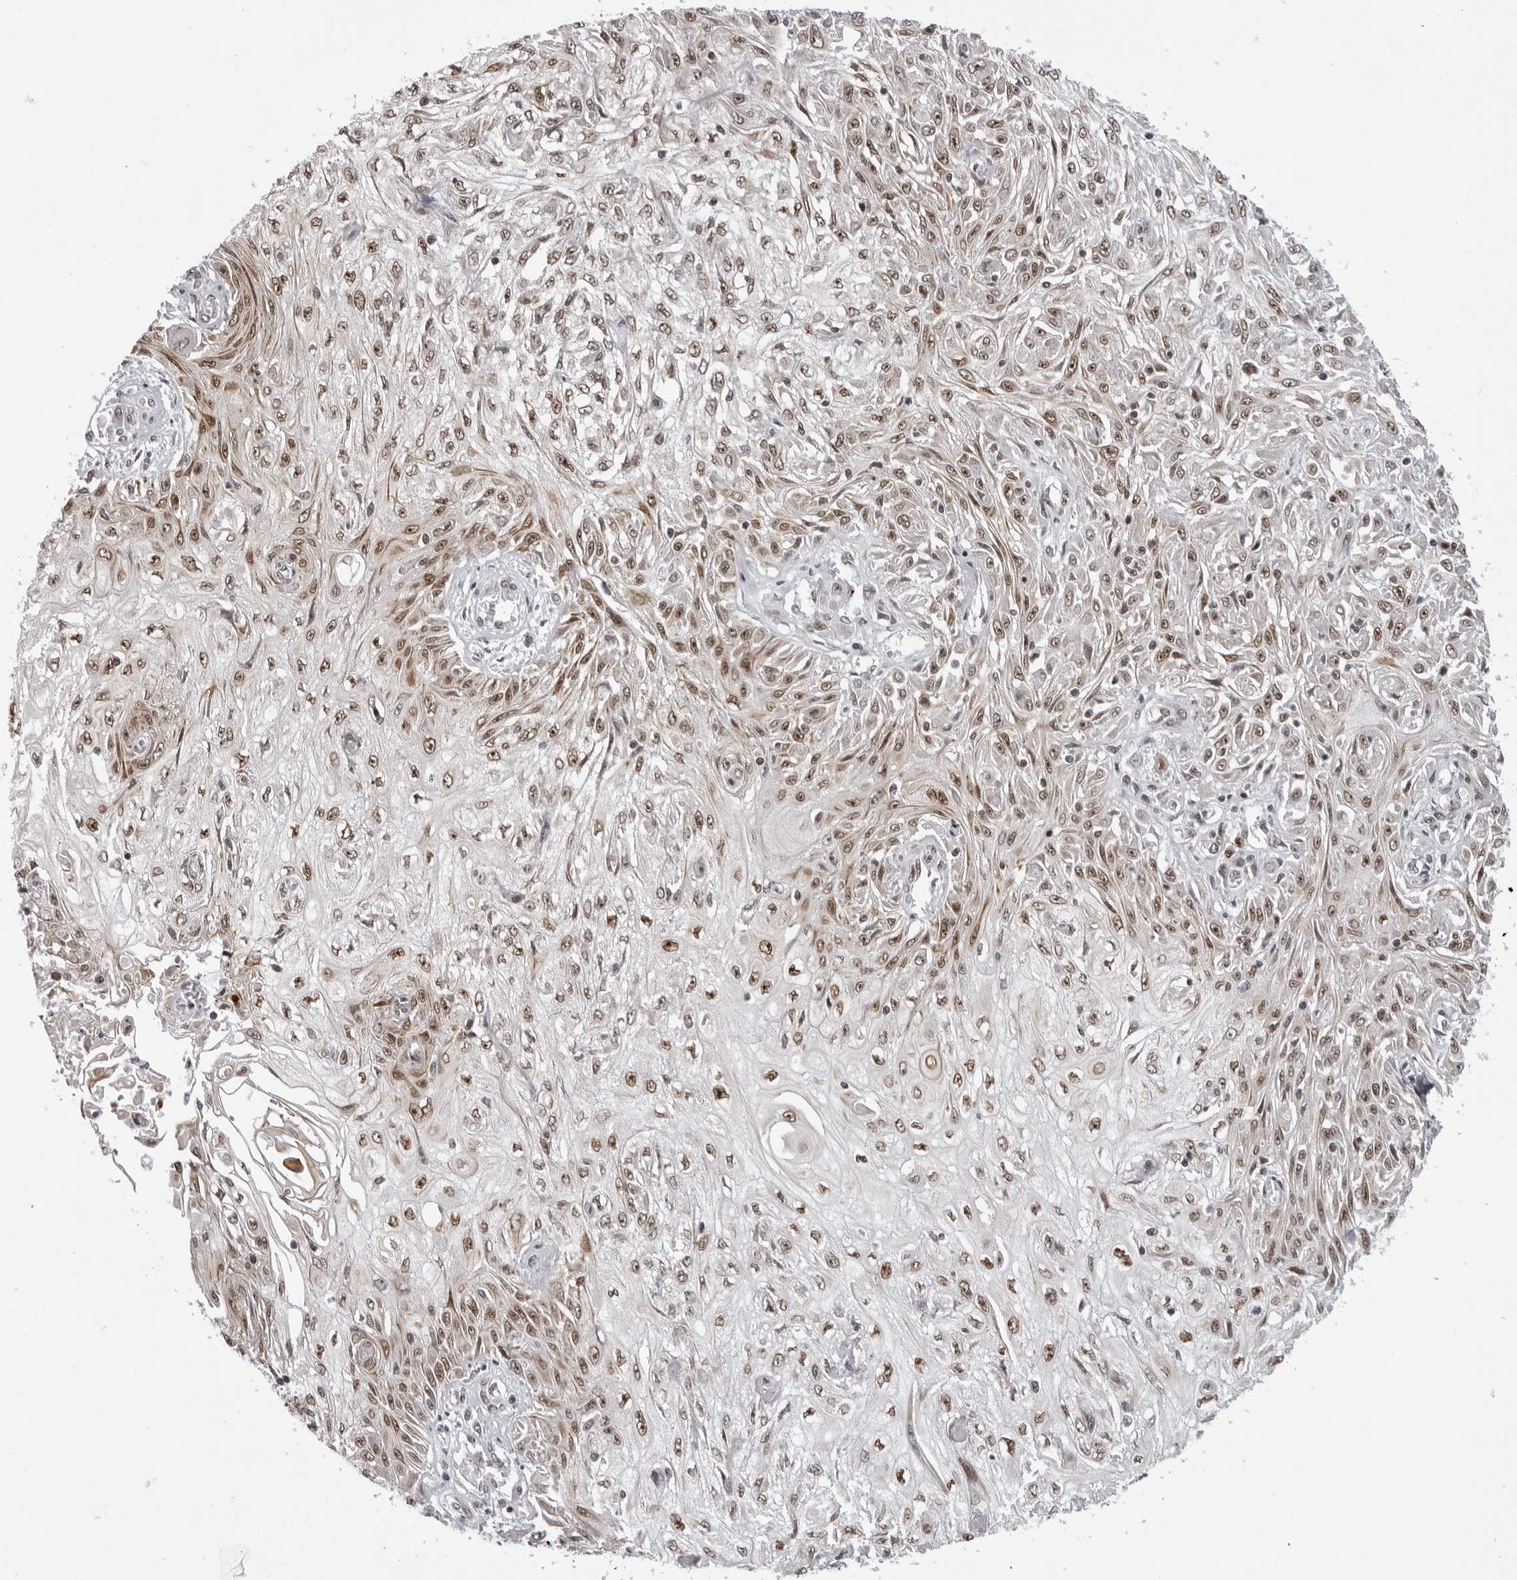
{"staining": {"intensity": "moderate", "quantity": ">75%", "location": "nuclear"}, "tissue": "skin cancer", "cell_type": "Tumor cells", "image_type": "cancer", "snomed": [{"axis": "morphology", "description": "Squamous cell carcinoma, NOS"}, {"axis": "morphology", "description": "Squamous cell carcinoma, metastatic, NOS"}, {"axis": "topography", "description": "Skin"}, {"axis": "topography", "description": "Lymph node"}], "caption": "Metastatic squamous cell carcinoma (skin) stained with DAB (3,3'-diaminobenzidine) IHC demonstrates medium levels of moderate nuclear expression in approximately >75% of tumor cells.", "gene": "HEXIM2", "patient": {"sex": "male", "age": 75}}